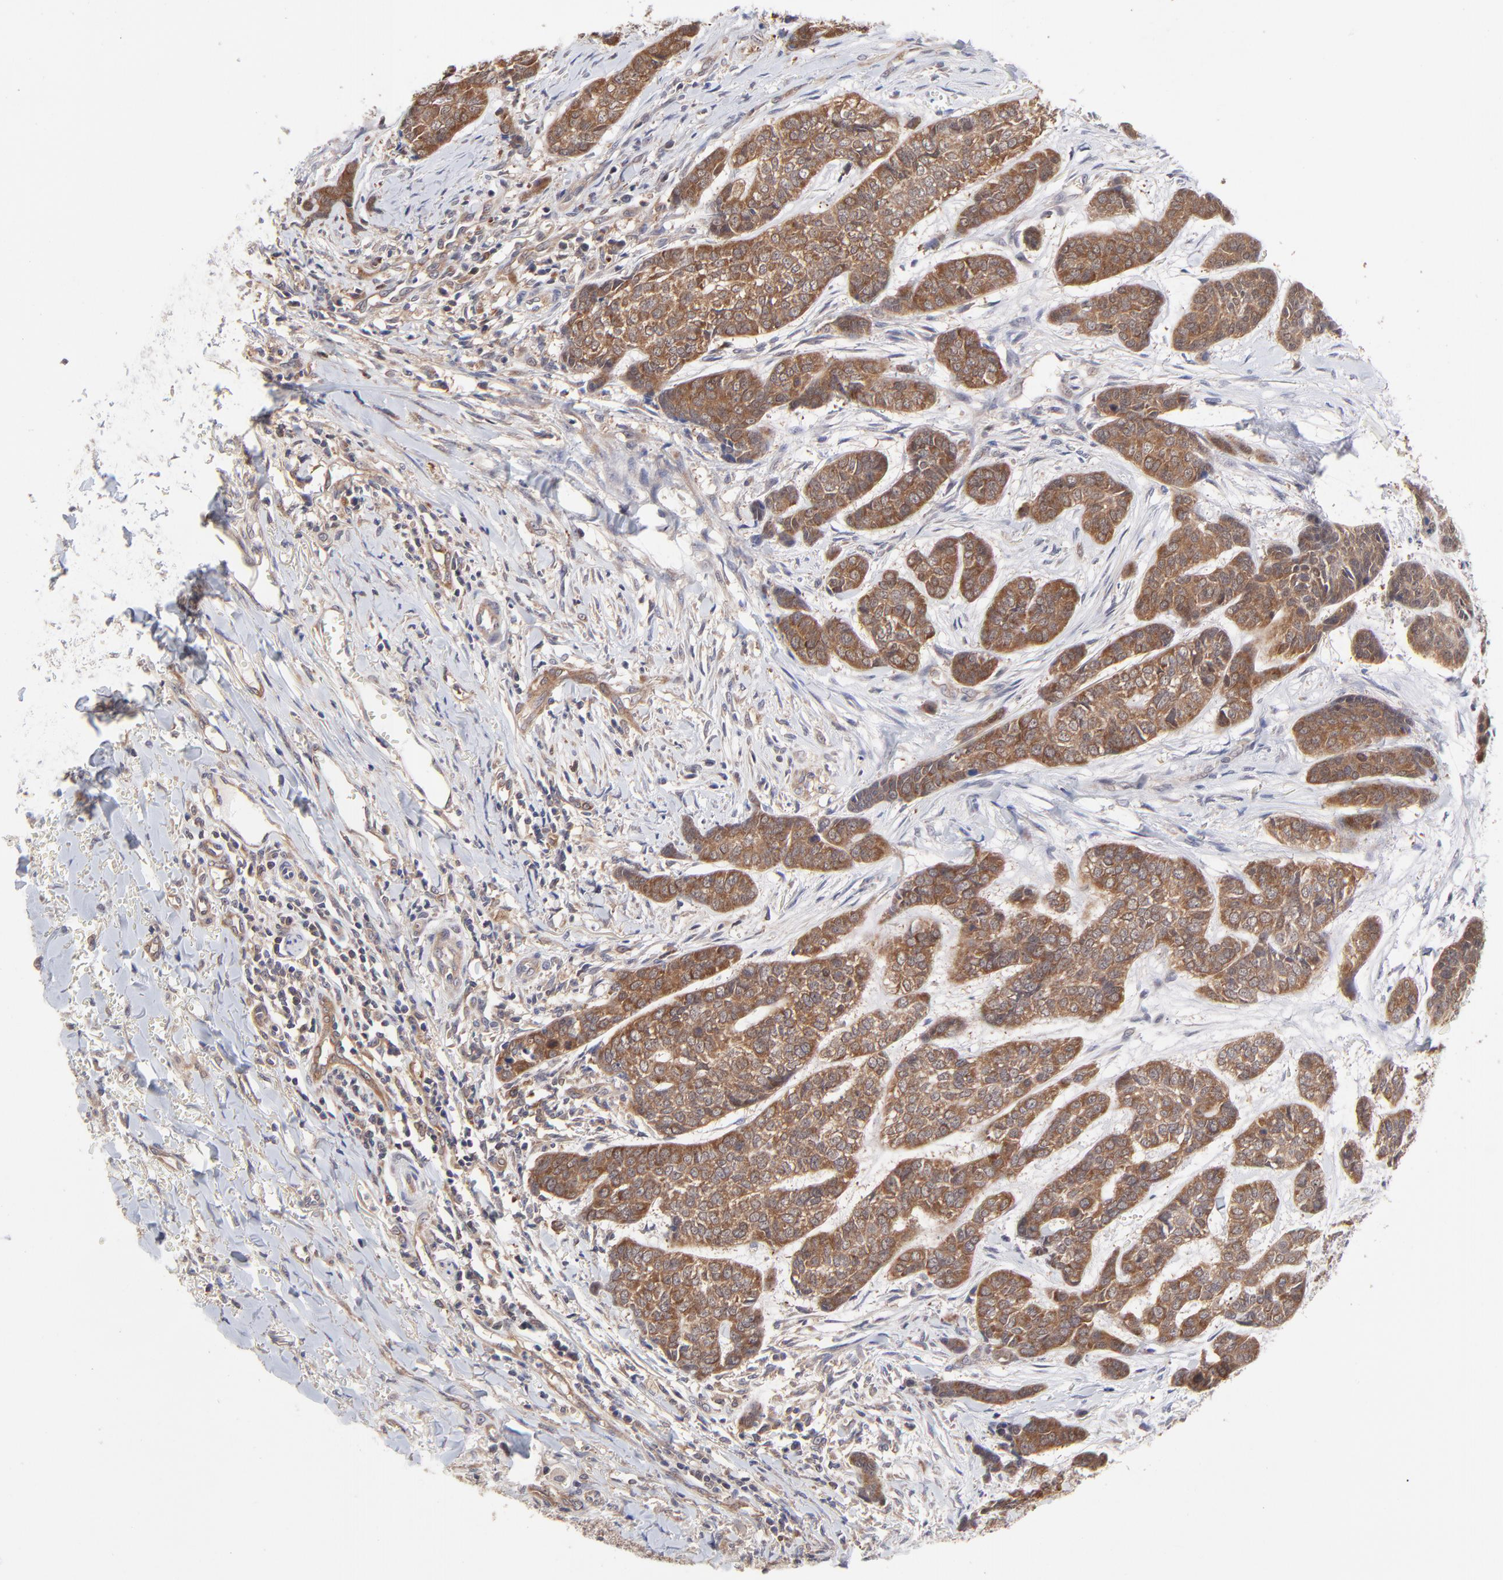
{"staining": {"intensity": "moderate", "quantity": ">75%", "location": "cytoplasmic/membranous"}, "tissue": "skin cancer", "cell_type": "Tumor cells", "image_type": "cancer", "snomed": [{"axis": "morphology", "description": "Basal cell carcinoma"}, {"axis": "topography", "description": "Skin"}], "caption": "Immunohistochemical staining of skin cancer (basal cell carcinoma) reveals medium levels of moderate cytoplasmic/membranous protein expression in about >75% of tumor cells.", "gene": "GART", "patient": {"sex": "female", "age": 64}}